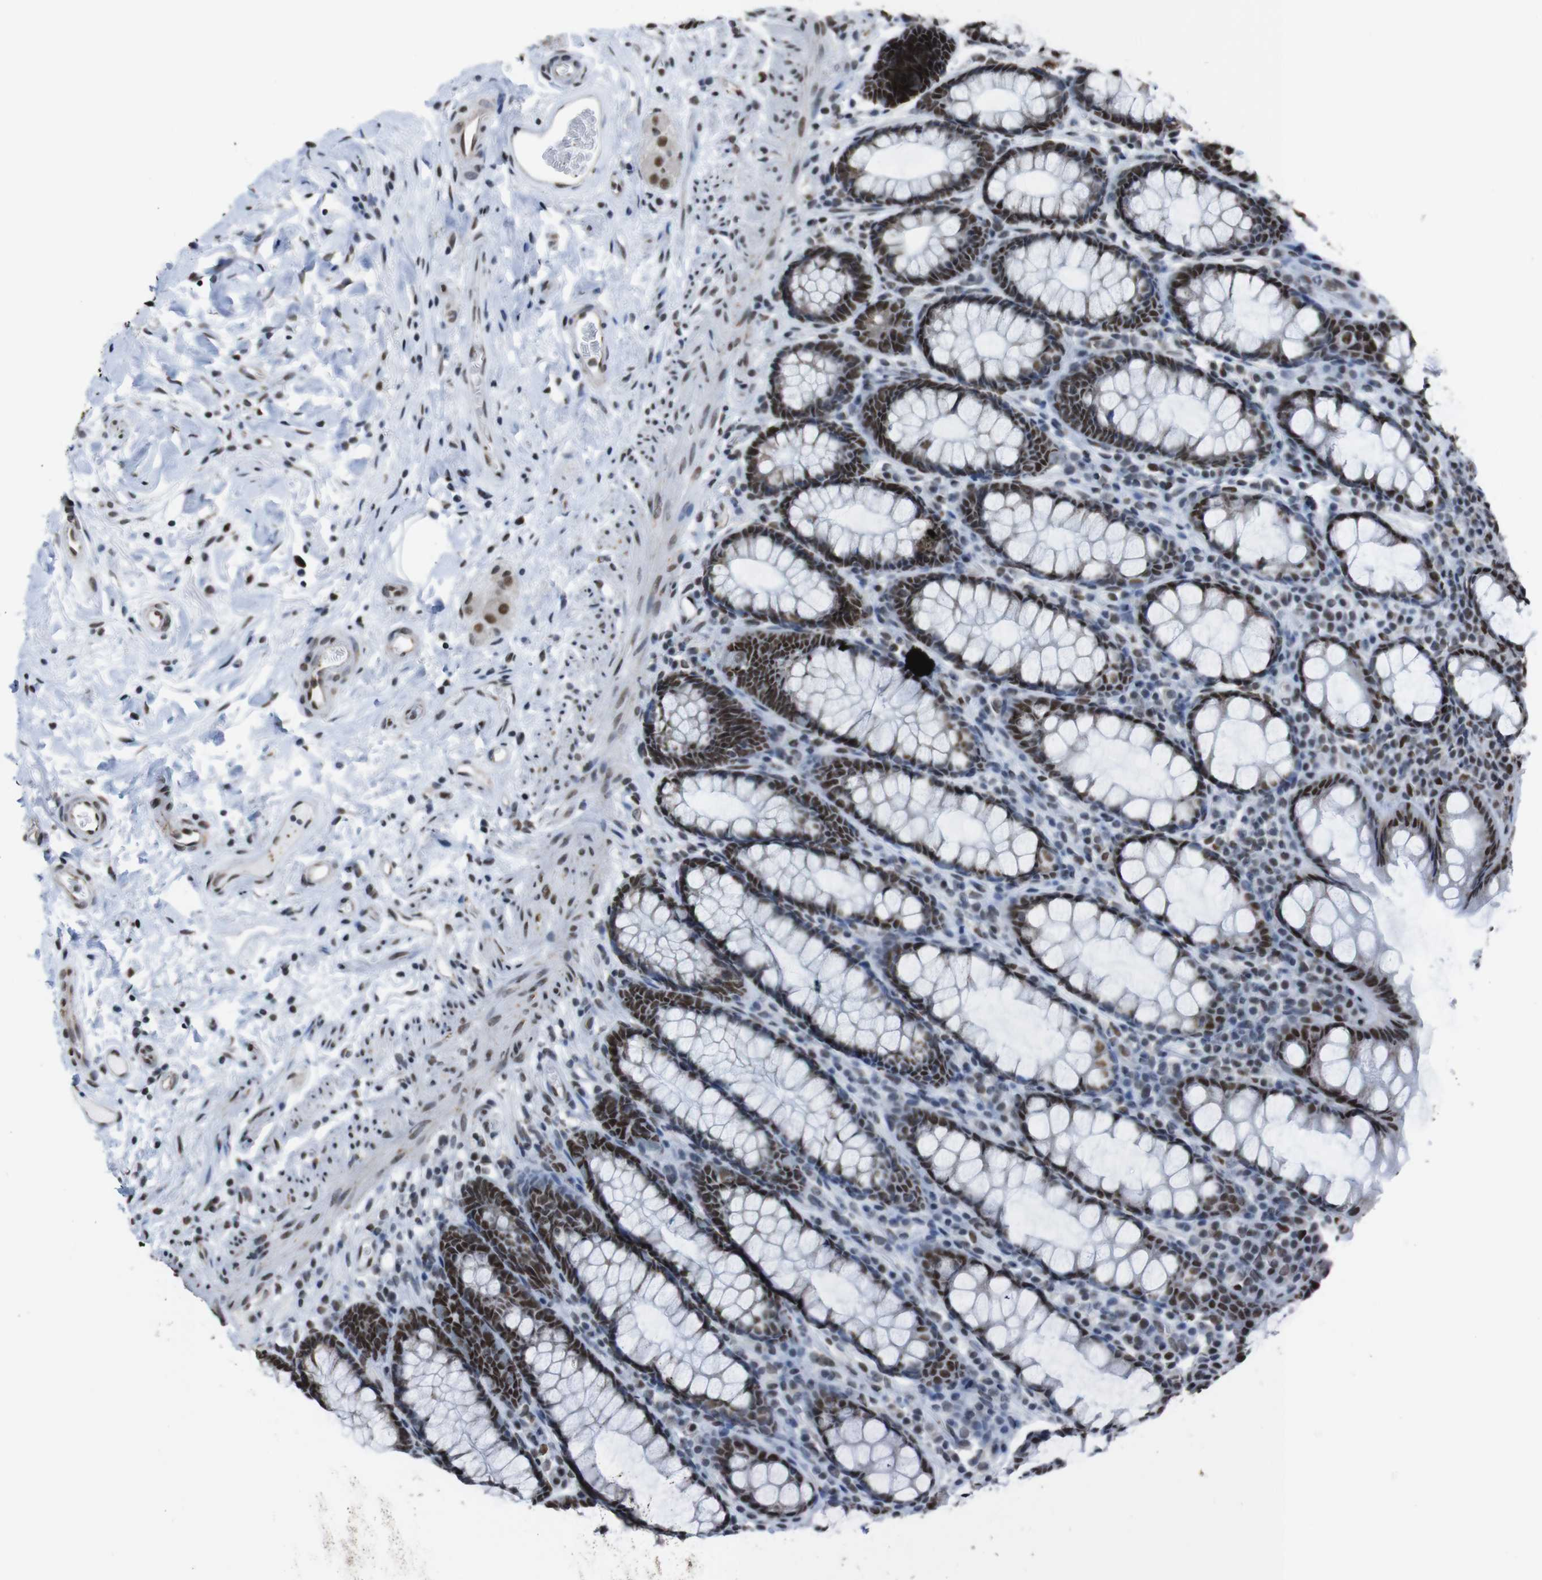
{"staining": {"intensity": "strong", "quantity": ">75%", "location": "nuclear"}, "tissue": "rectum", "cell_type": "Glandular cells", "image_type": "normal", "snomed": [{"axis": "morphology", "description": "Normal tissue, NOS"}, {"axis": "topography", "description": "Rectum"}], "caption": "Immunohistochemistry (IHC) histopathology image of unremarkable human rectum stained for a protein (brown), which exhibits high levels of strong nuclear expression in about >75% of glandular cells.", "gene": "ROMO1", "patient": {"sex": "male", "age": 92}}